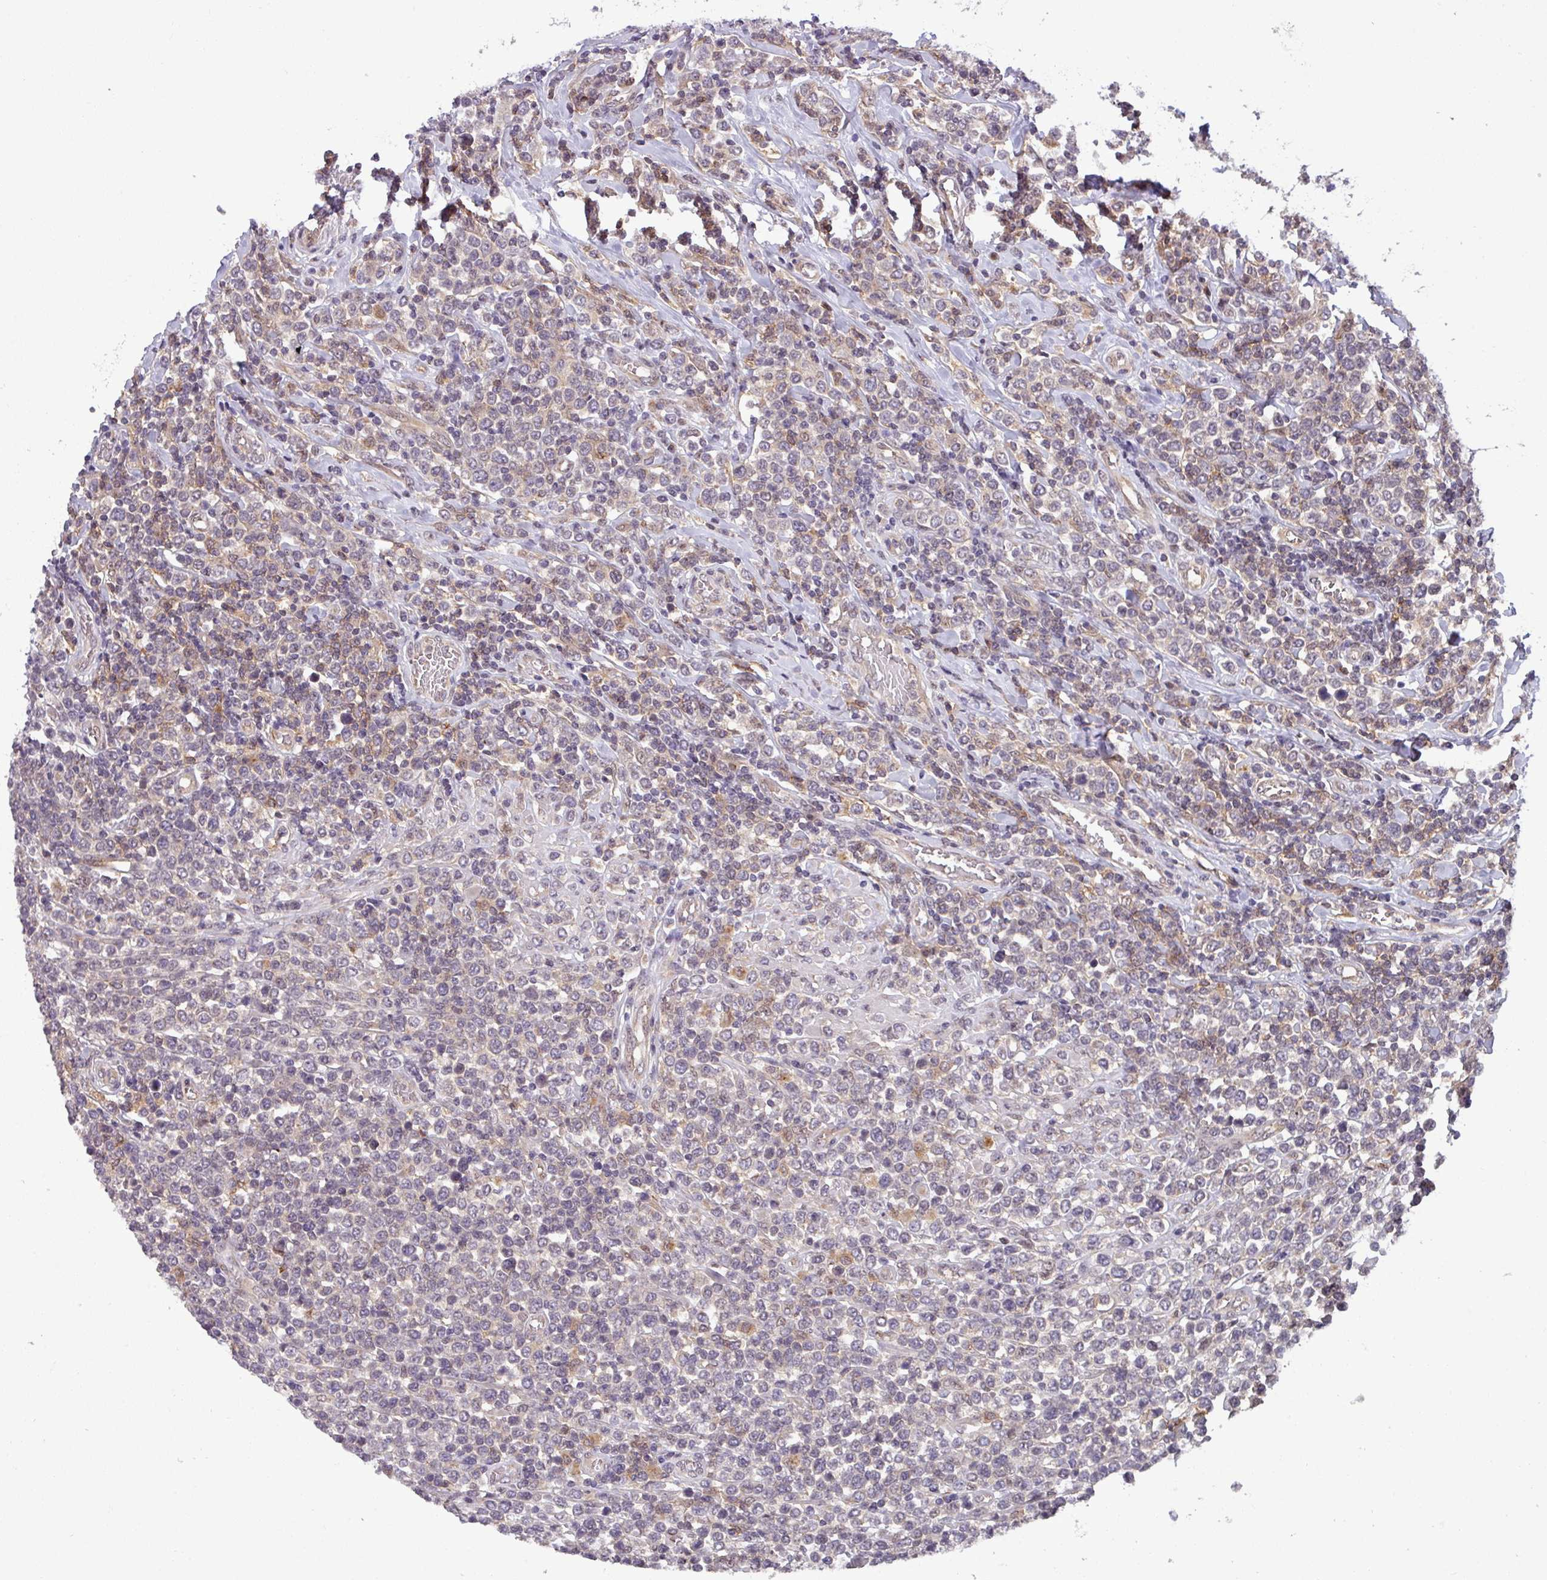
{"staining": {"intensity": "weak", "quantity": "<25%", "location": "cytoplasmic/membranous"}, "tissue": "lymphoma", "cell_type": "Tumor cells", "image_type": "cancer", "snomed": [{"axis": "morphology", "description": "Malignant lymphoma, non-Hodgkin's type, High grade"}, {"axis": "topography", "description": "Soft tissue"}], "caption": "This histopathology image is of lymphoma stained with IHC to label a protein in brown with the nuclei are counter-stained blue. There is no staining in tumor cells.", "gene": "NPFFR1", "patient": {"sex": "female", "age": 56}}